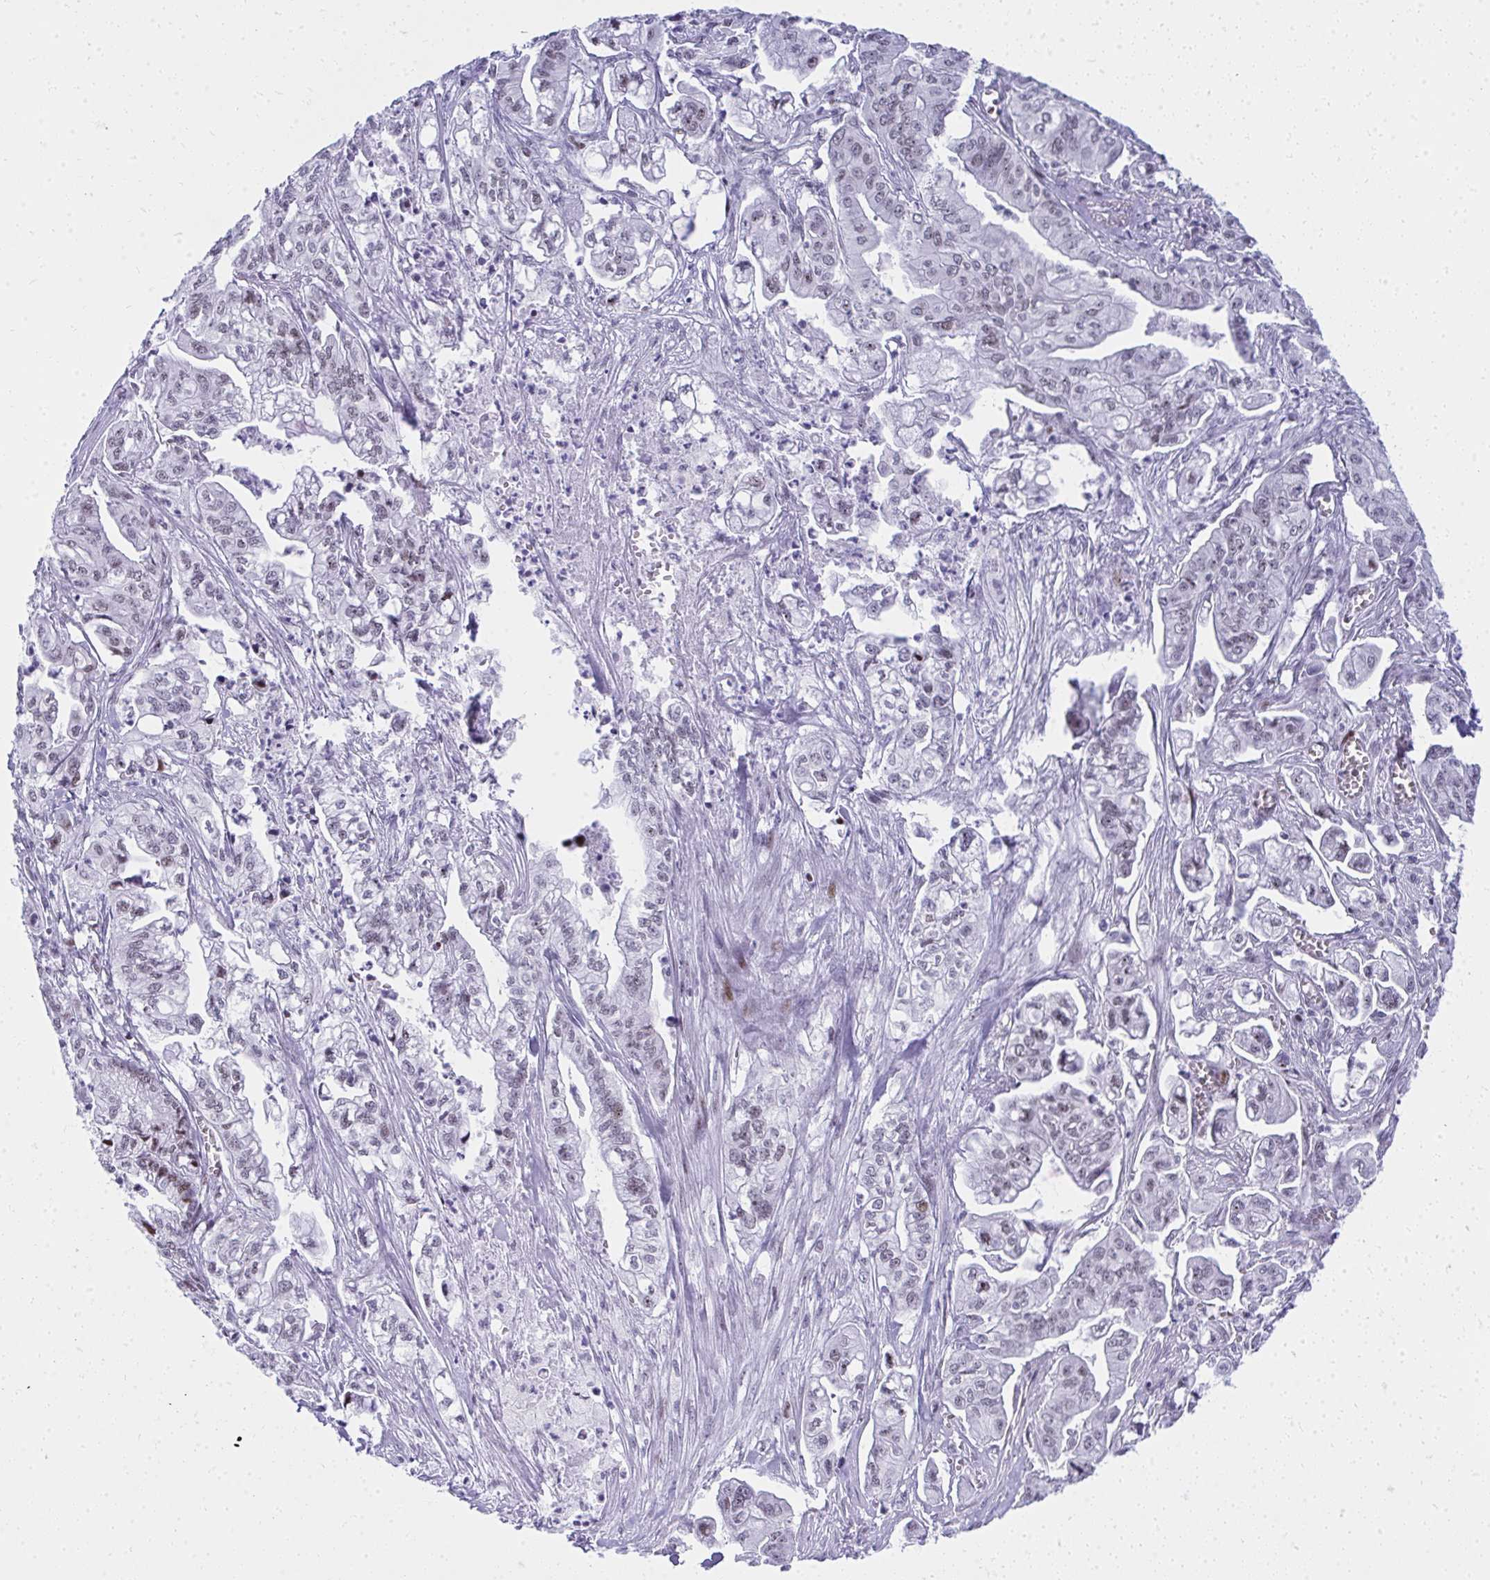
{"staining": {"intensity": "weak", "quantity": "25%-75%", "location": "nuclear"}, "tissue": "pancreatic cancer", "cell_type": "Tumor cells", "image_type": "cancer", "snomed": [{"axis": "morphology", "description": "Adenocarcinoma, NOS"}, {"axis": "topography", "description": "Pancreas"}], "caption": "Immunohistochemical staining of human pancreatic cancer (adenocarcinoma) demonstrates weak nuclear protein positivity in approximately 25%-75% of tumor cells.", "gene": "GLDN", "patient": {"sex": "male", "age": 68}}